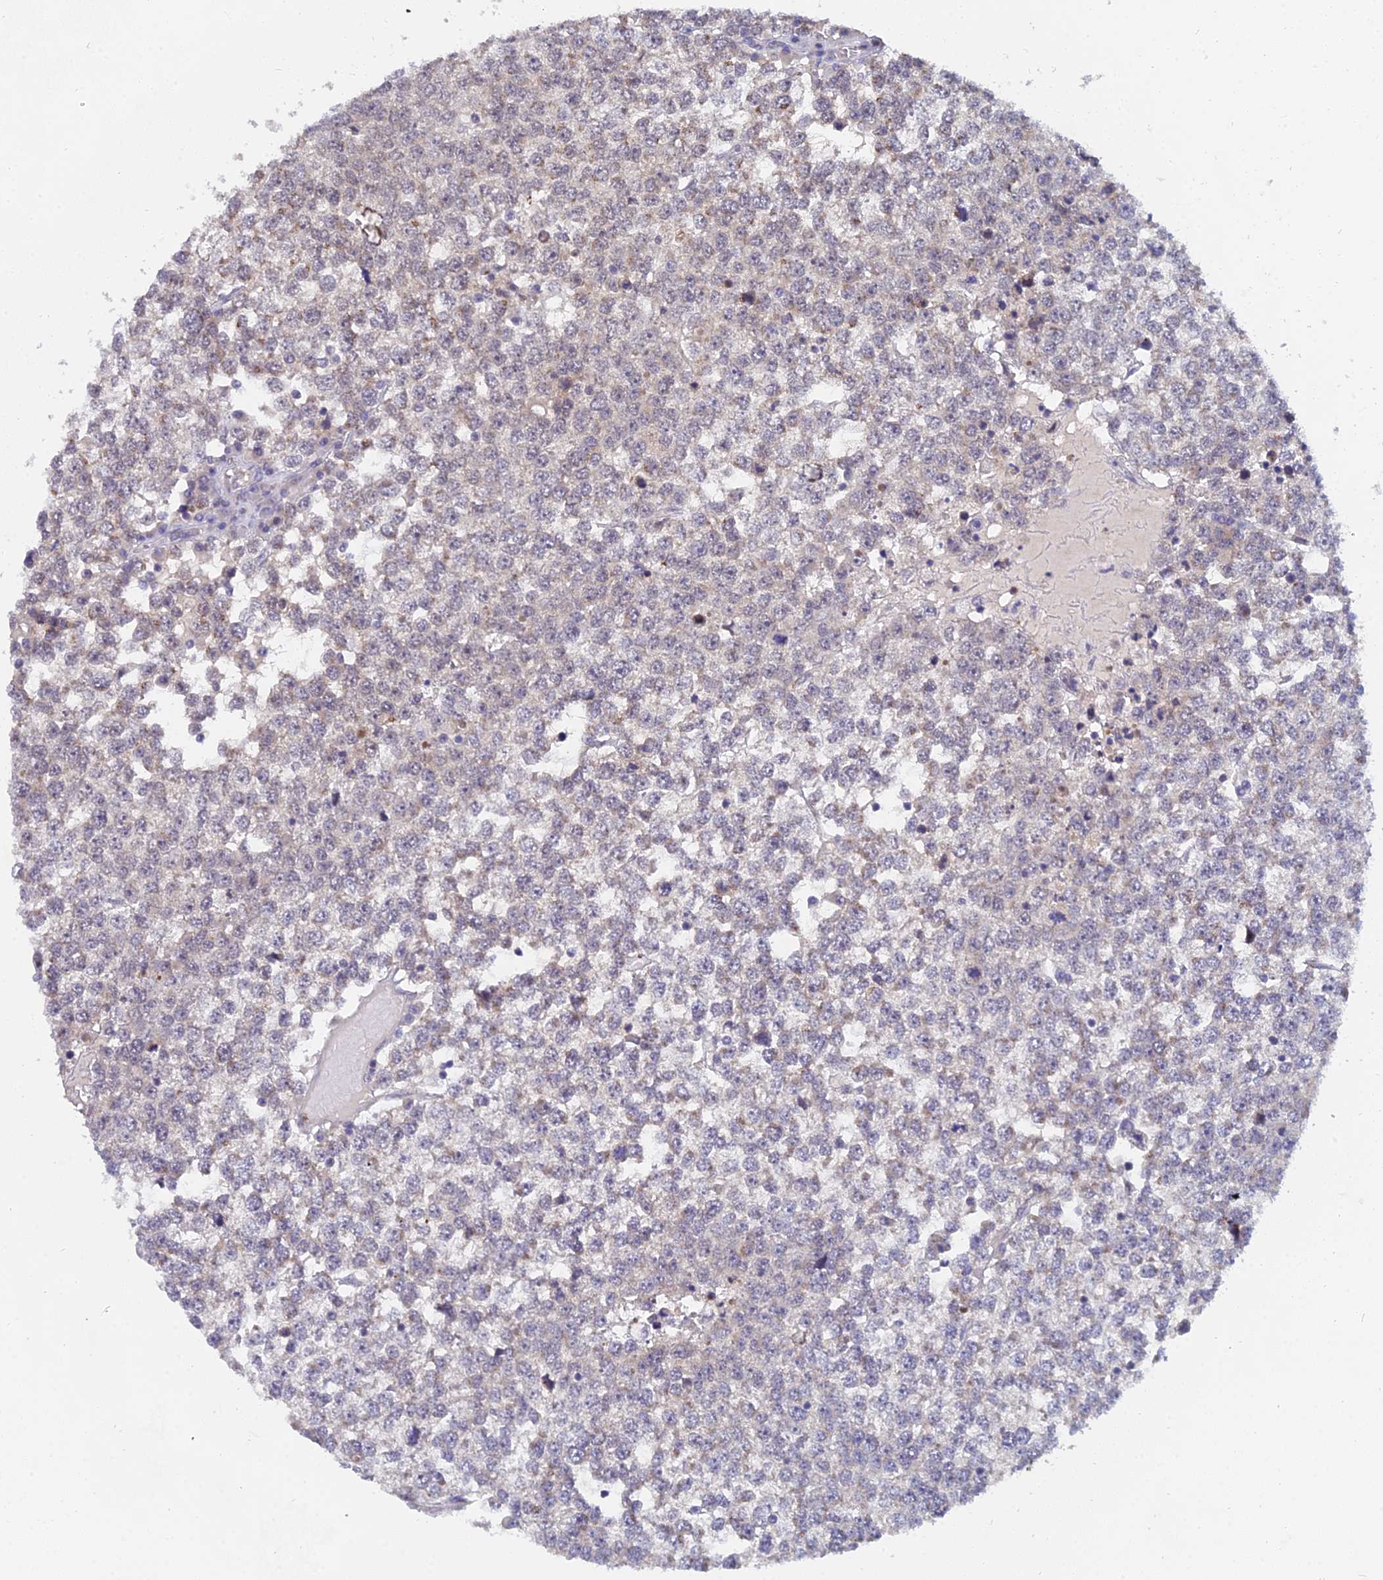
{"staining": {"intensity": "moderate", "quantity": "<25%", "location": "nuclear"}, "tissue": "testis cancer", "cell_type": "Tumor cells", "image_type": "cancer", "snomed": [{"axis": "morphology", "description": "Seminoma, NOS"}, {"axis": "topography", "description": "Testis"}], "caption": "Testis seminoma stained with DAB (3,3'-diaminobenzidine) IHC displays low levels of moderate nuclear staining in approximately <25% of tumor cells.", "gene": "THOC3", "patient": {"sex": "male", "age": 65}}